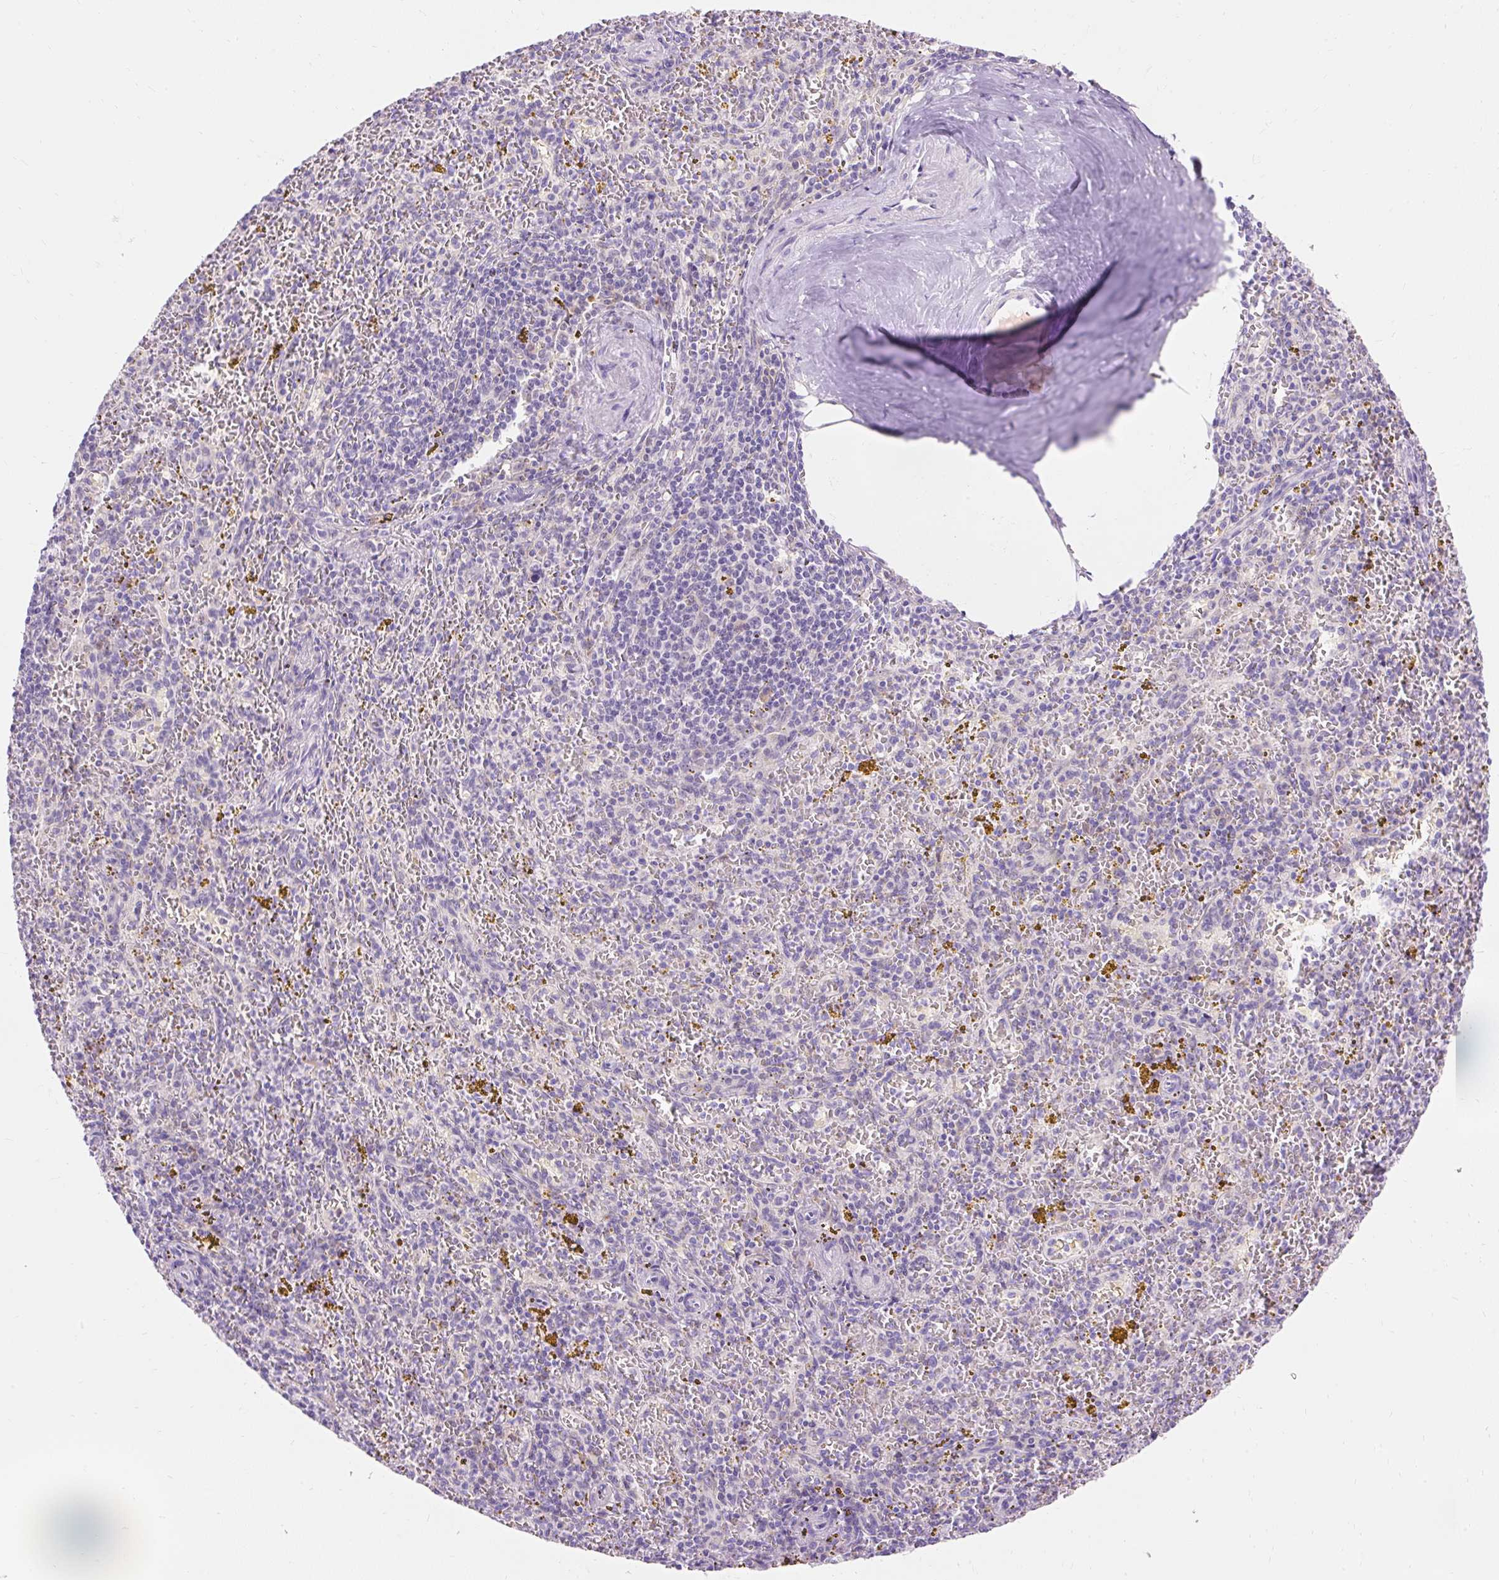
{"staining": {"intensity": "negative", "quantity": "none", "location": "none"}, "tissue": "spleen", "cell_type": "Cells in red pulp", "image_type": "normal", "snomed": [{"axis": "morphology", "description": "Normal tissue, NOS"}, {"axis": "topography", "description": "Spleen"}], "caption": "An IHC image of unremarkable spleen is shown. There is no staining in cells in red pulp of spleen. The staining is performed using DAB brown chromogen with nuclei counter-stained in using hematoxylin.", "gene": "TMEM150C", "patient": {"sex": "male", "age": 57}}